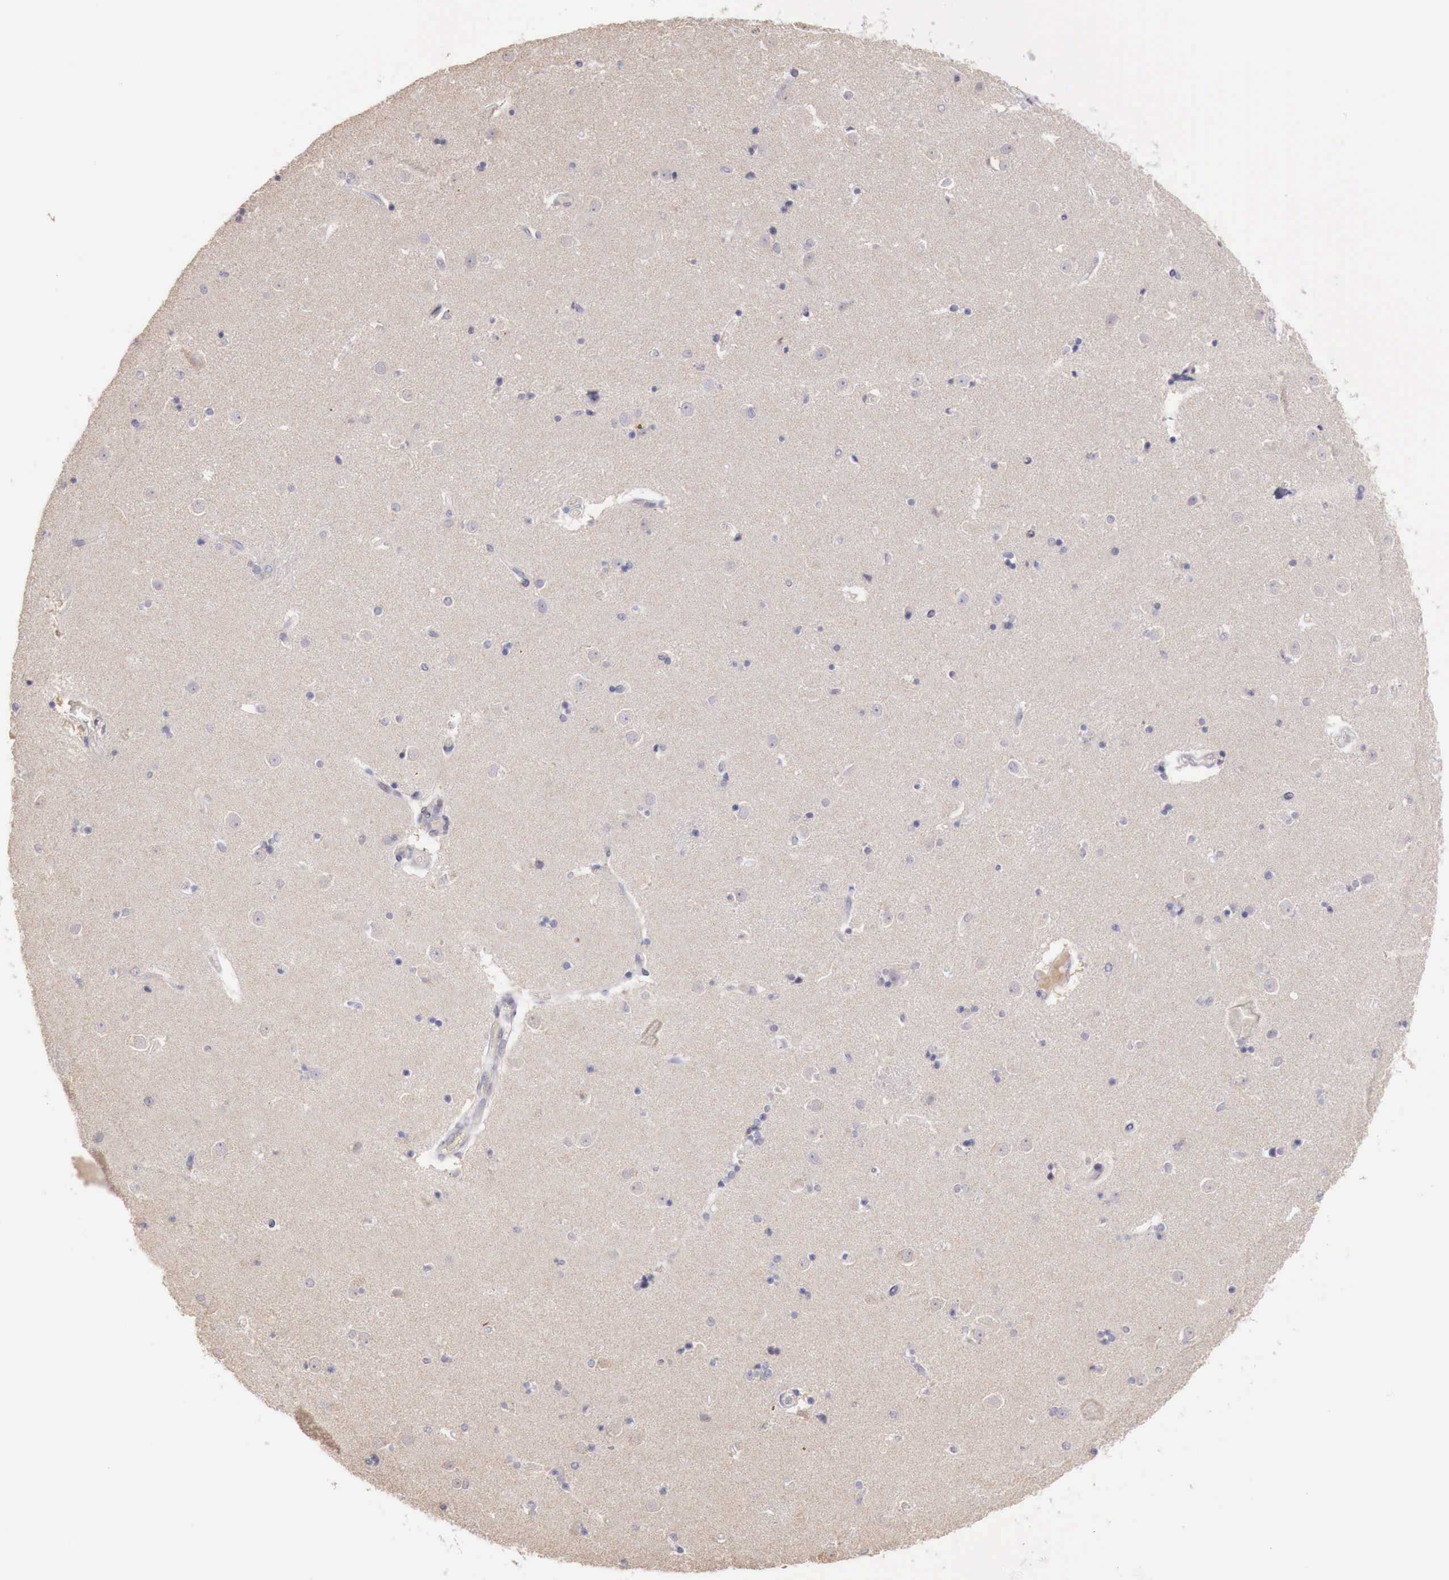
{"staining": {"intensity": "negative", "quantity": "none", "location": "none"}, "tissue": "caudate", "cell_type": "Glial cells", "image_type": "normal", "snomed": [{"axis": "morphology", "description": "Normal tissue, NOS"}, {"axis": "topography", "description": "Lateral ventricle wall"}], "caption": "Immunohistochemistry (IHC) photomicrograph of unremarkable human caudate stained for a protein (brown), which demonstrates no staining in glial cells.", "gene": "TBC1D9", "patient": {"sex": "female", "age": 54}}